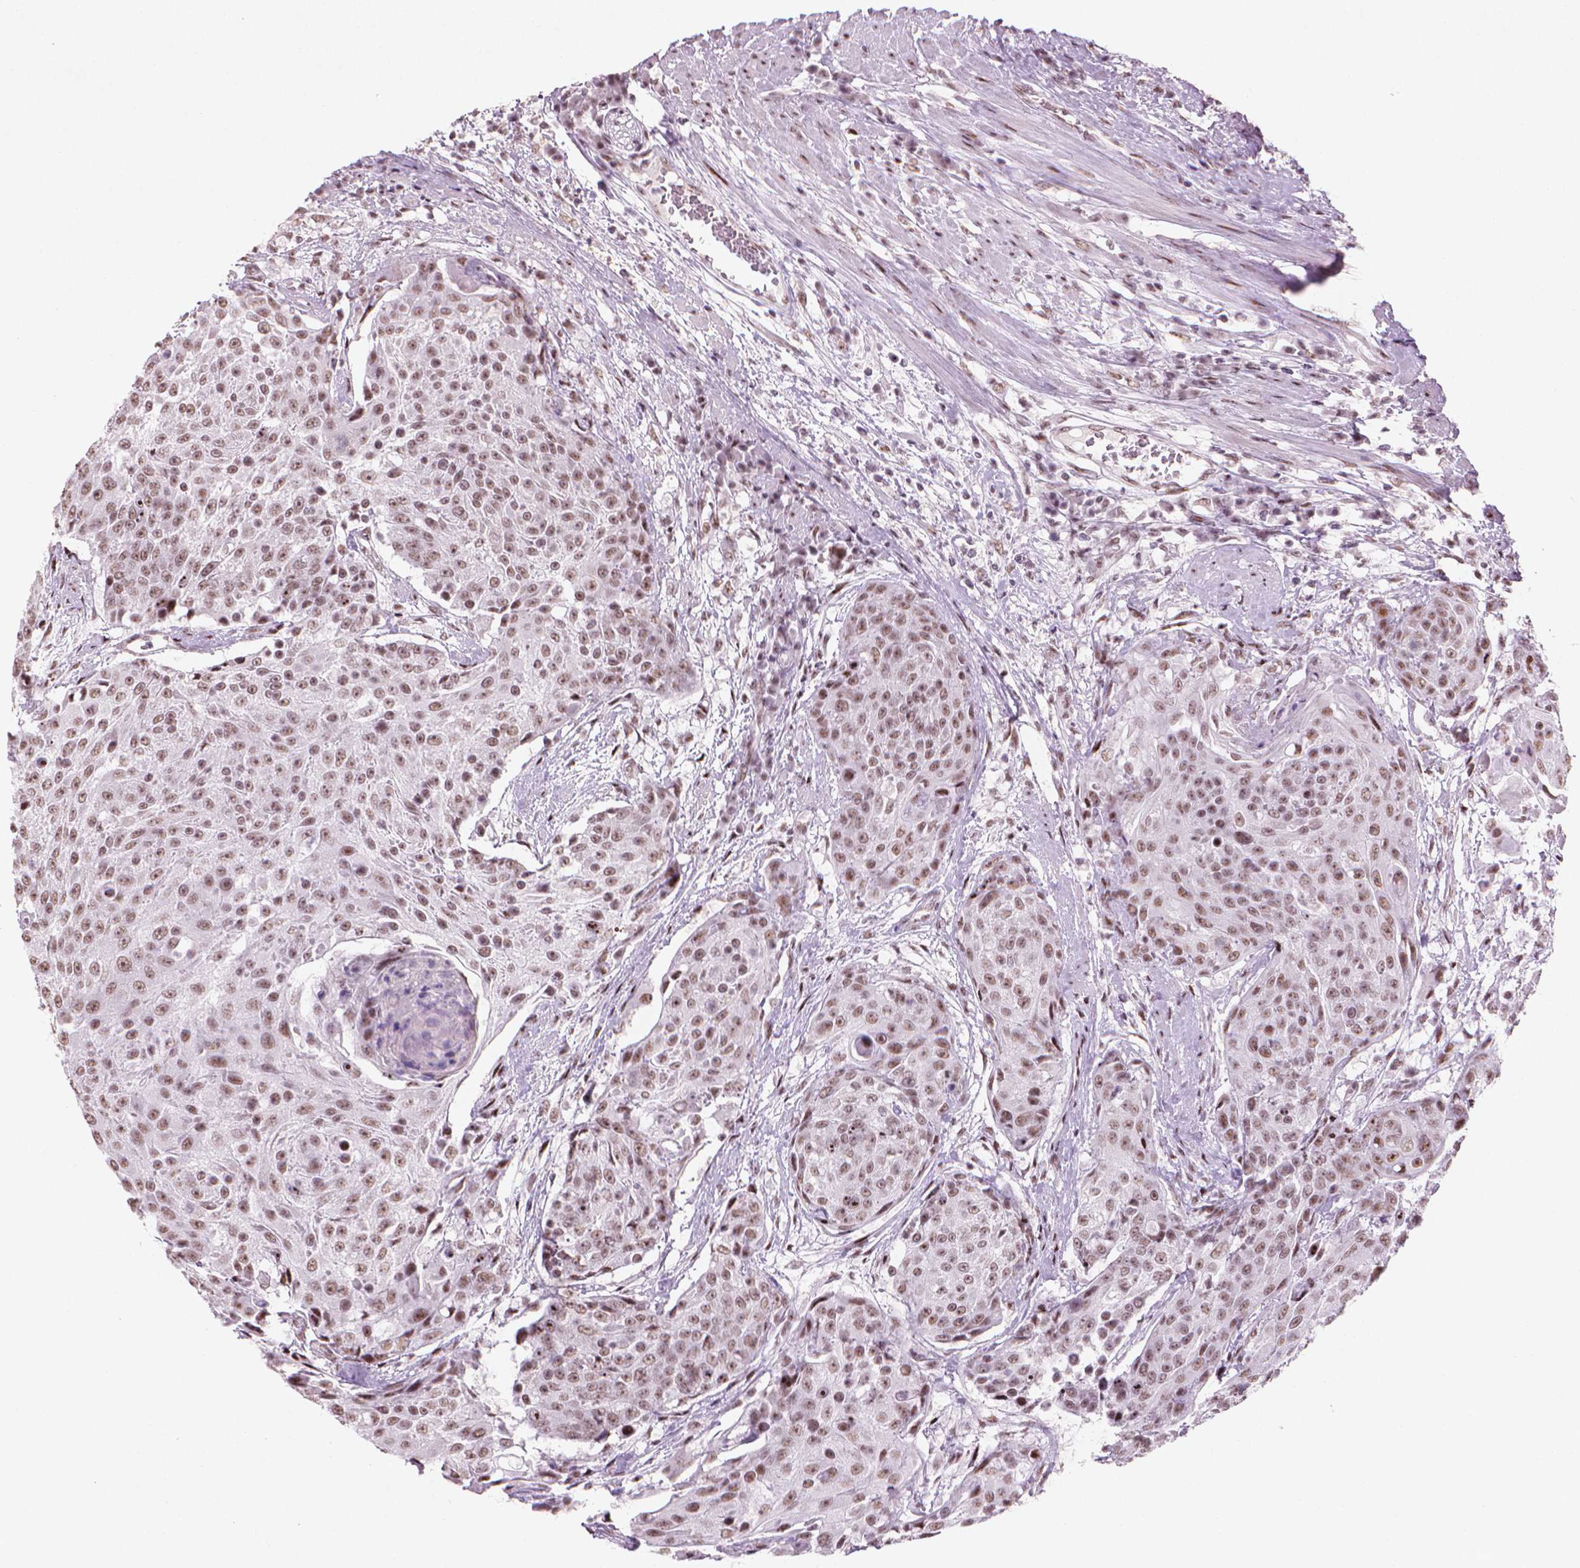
{"staining": {"intensity": "moderate", "quantity": ">75%", "location": "nuclear"}, "tissue": "urothelial cancer", "cell_type": "Tumor cells", "image_type": "cancer", "snomed": [{"axis": "morphology", "description": "Urothelial carcinoma, High grade"}, {"axis": "topography", "description": "Urinary bladder"}], "caption": "Tumor cells exhibit moderate nuclear expression in approximately >75% of cells in urothelial carcinoma (high-grade).", "gene": "HES7", "patient": {"sex": "female", "age": 63}}